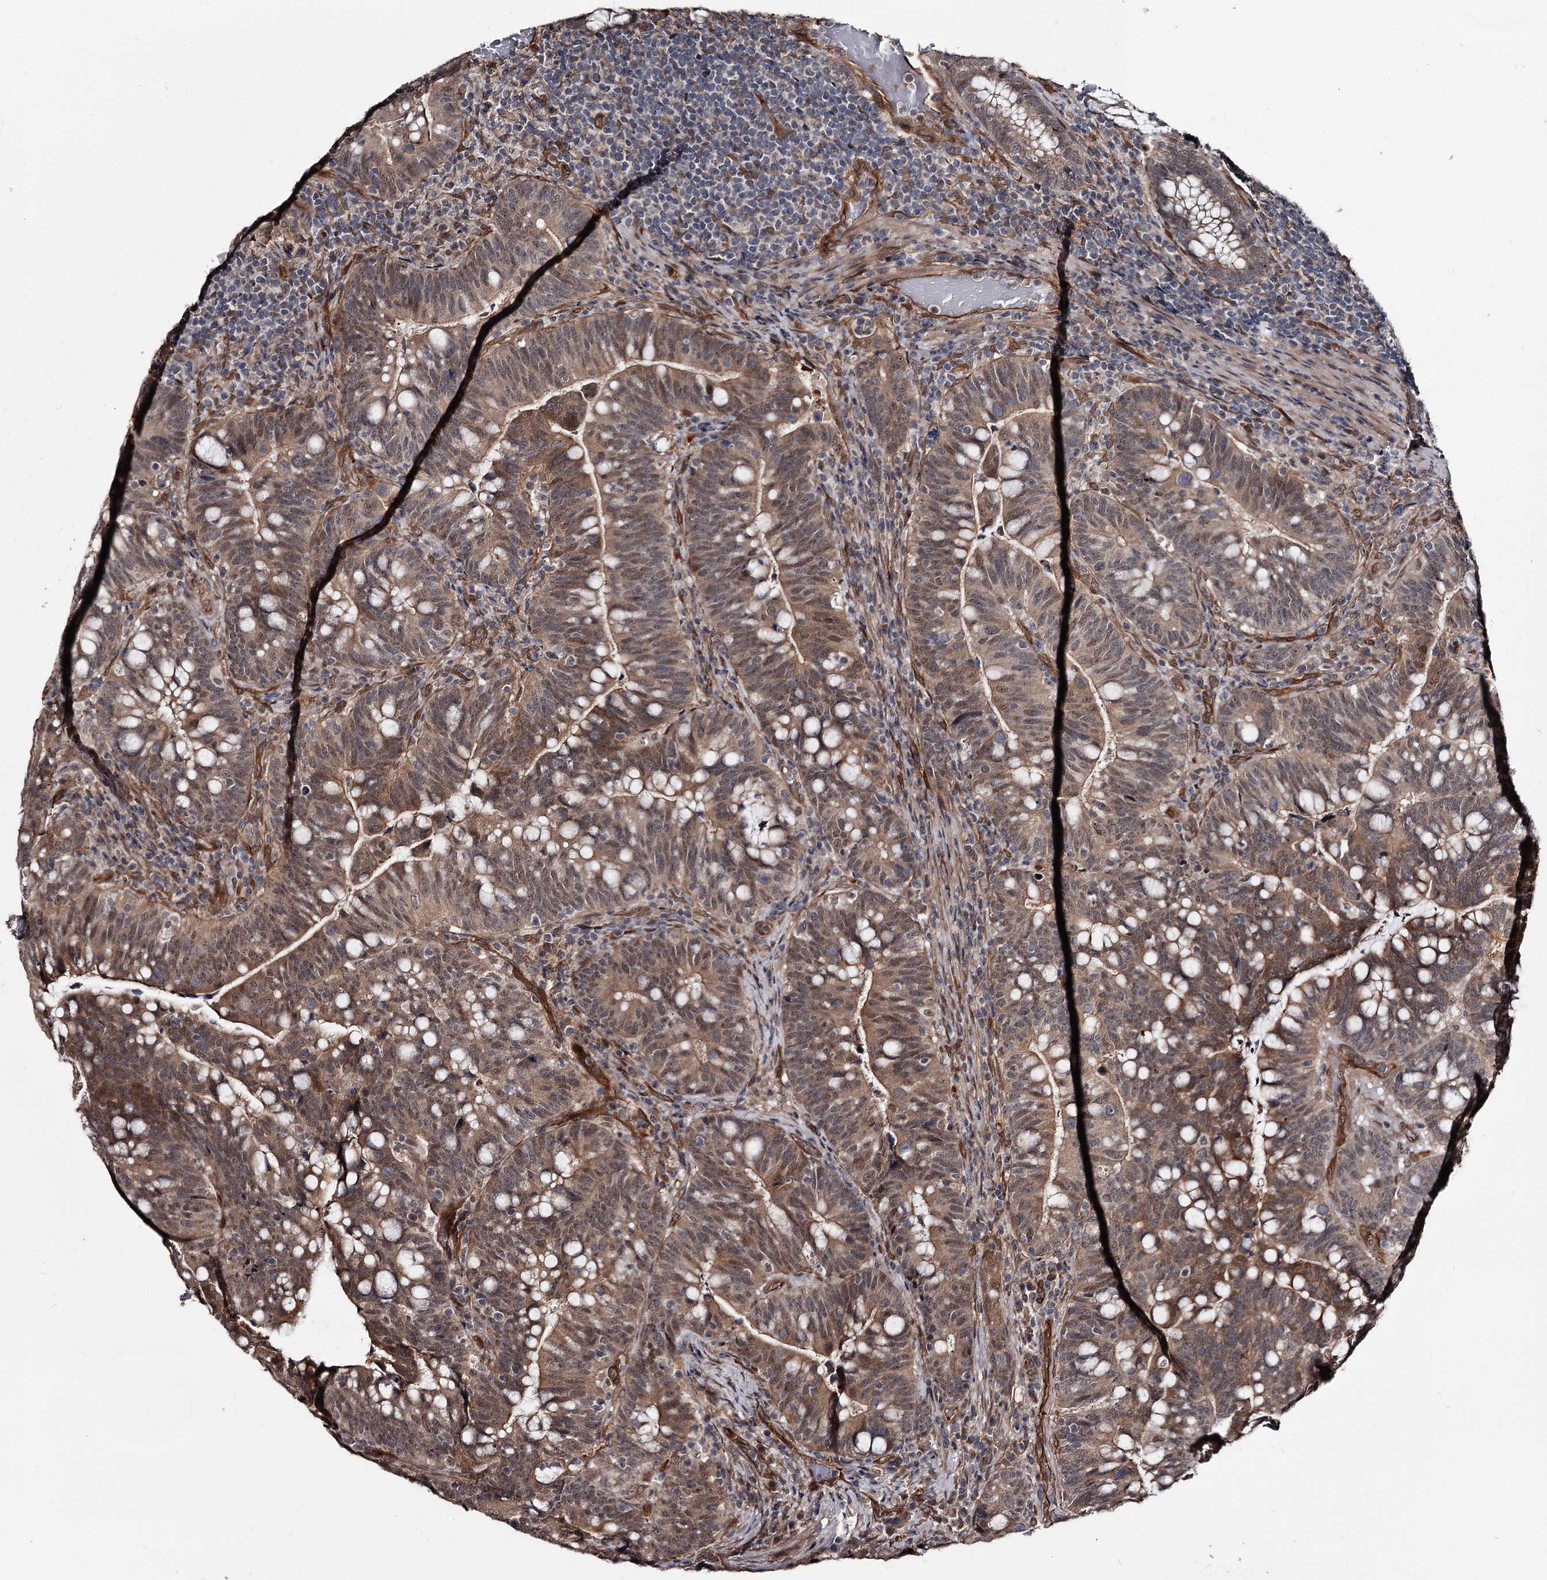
{"staining": {"intensity": "moderate", "quantity": ">75%", "location": "cytoplasmic/membranous,nuclear"}, "tissue": "colorectal cancer", "cell_type": "Tumor cells", "image_type": "cancer", "snomed": [{"axis": "morphology", "description": "Normal tissue, NOS"}, {"axis": "morphology", "description": "Adenocarcinoma, NOS"}, {"axis": "topography", "description": "Colon"}], "caption": "Immunohistochemical staining of human colorectal cancer displays medium levels of moderate cytoplasmic/membranous and nuclear expression in approximately >75% of tumor cells.", "gene": "CDC42EP2", "patient": {"sex": "female", "age": 66}}